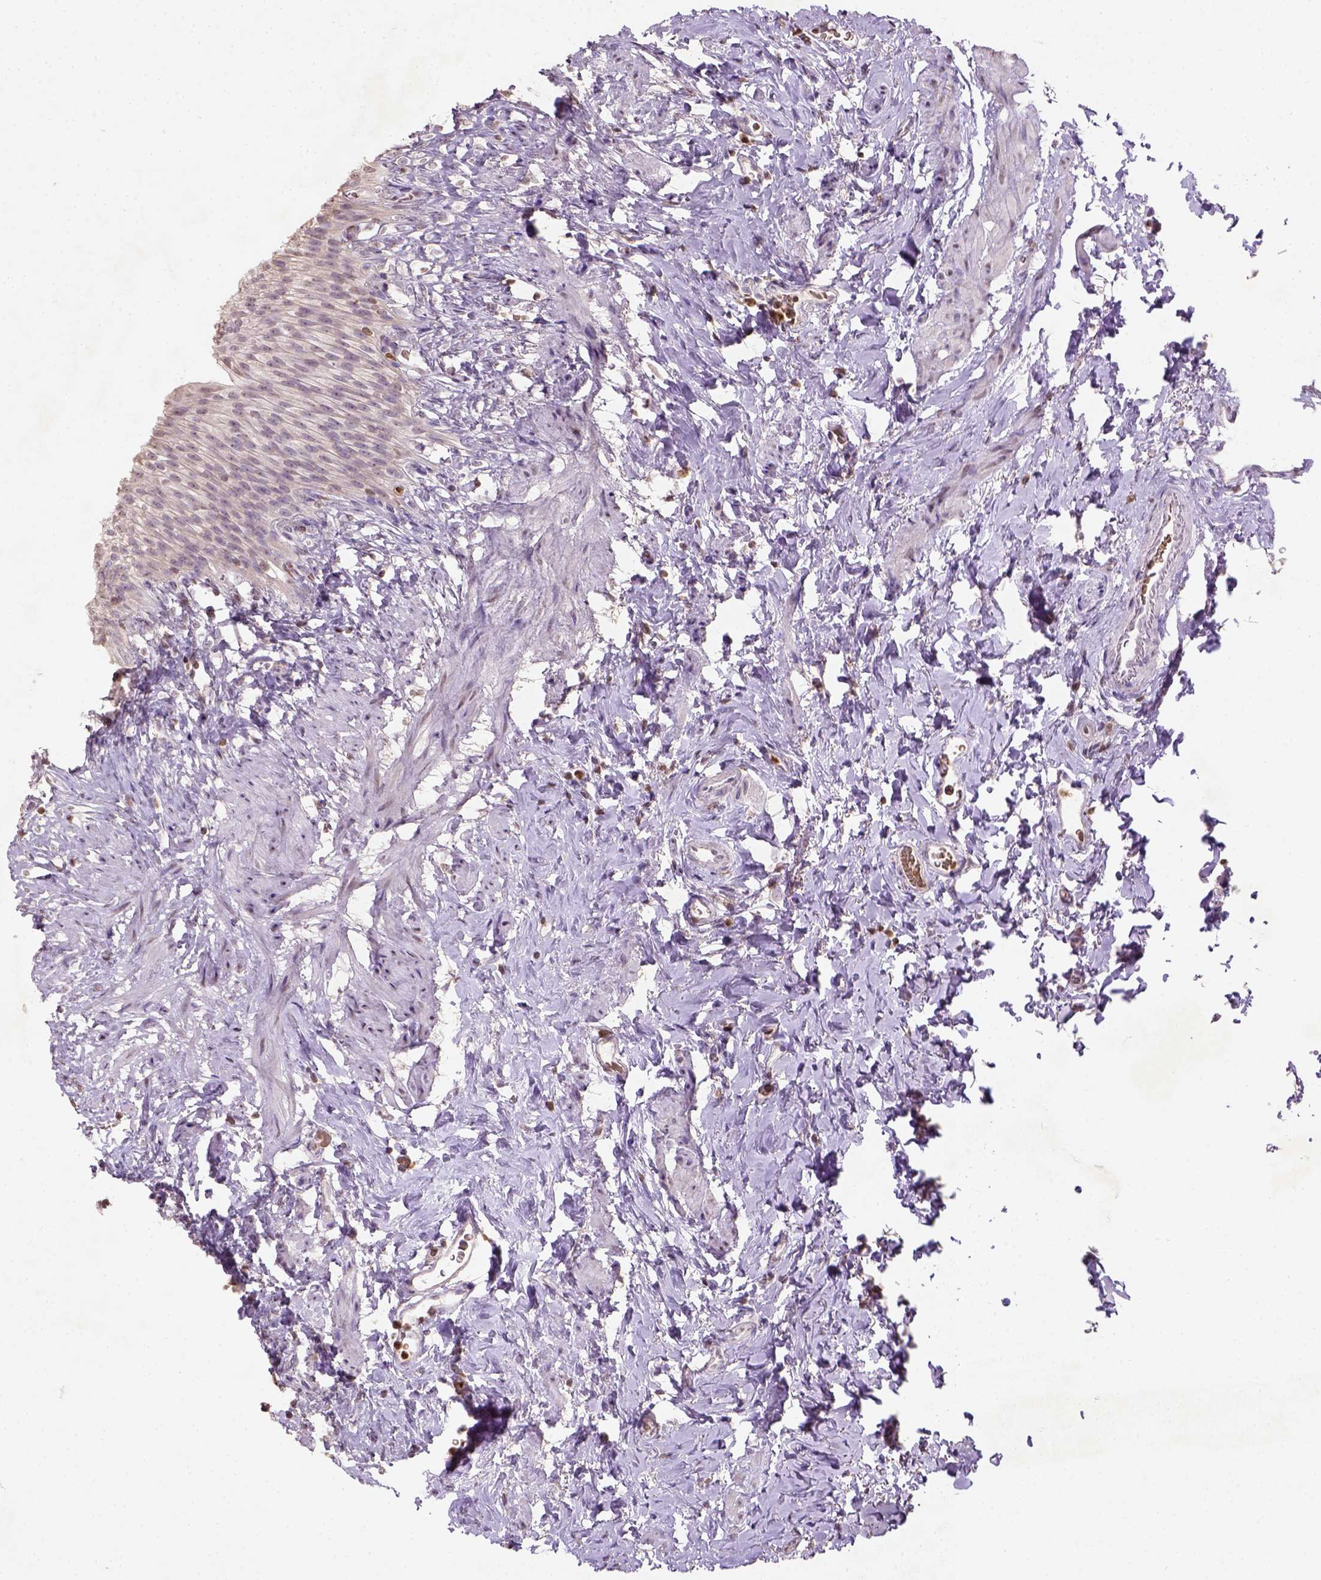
{"staining": {"intensity": "moderate", "quantity": "<25%", "location": "cytoplasmic/membranous"}, "tissue": "urinary bladder", "cell_type": "Urothelial cells", "image_type": "normal", "snomed": [{"axis": "morphology", "description": "Normal tissue, NOS"}, {"axis": "topography", "description": "Urinary bladder"}, {"axis": "topography", "description": "Prostate"}], "caption": "The micrograph exhibits immunohistochemical staining of benign urinary bladder. There is moderate cytoplasmic/membranous expression is seen in approximately <25% of urothelial cells. The protein is shown in brown color, while the nuclei are stained blue.", "gene": "NUDT3", "patient": {"sex": "male", "age": 76}}